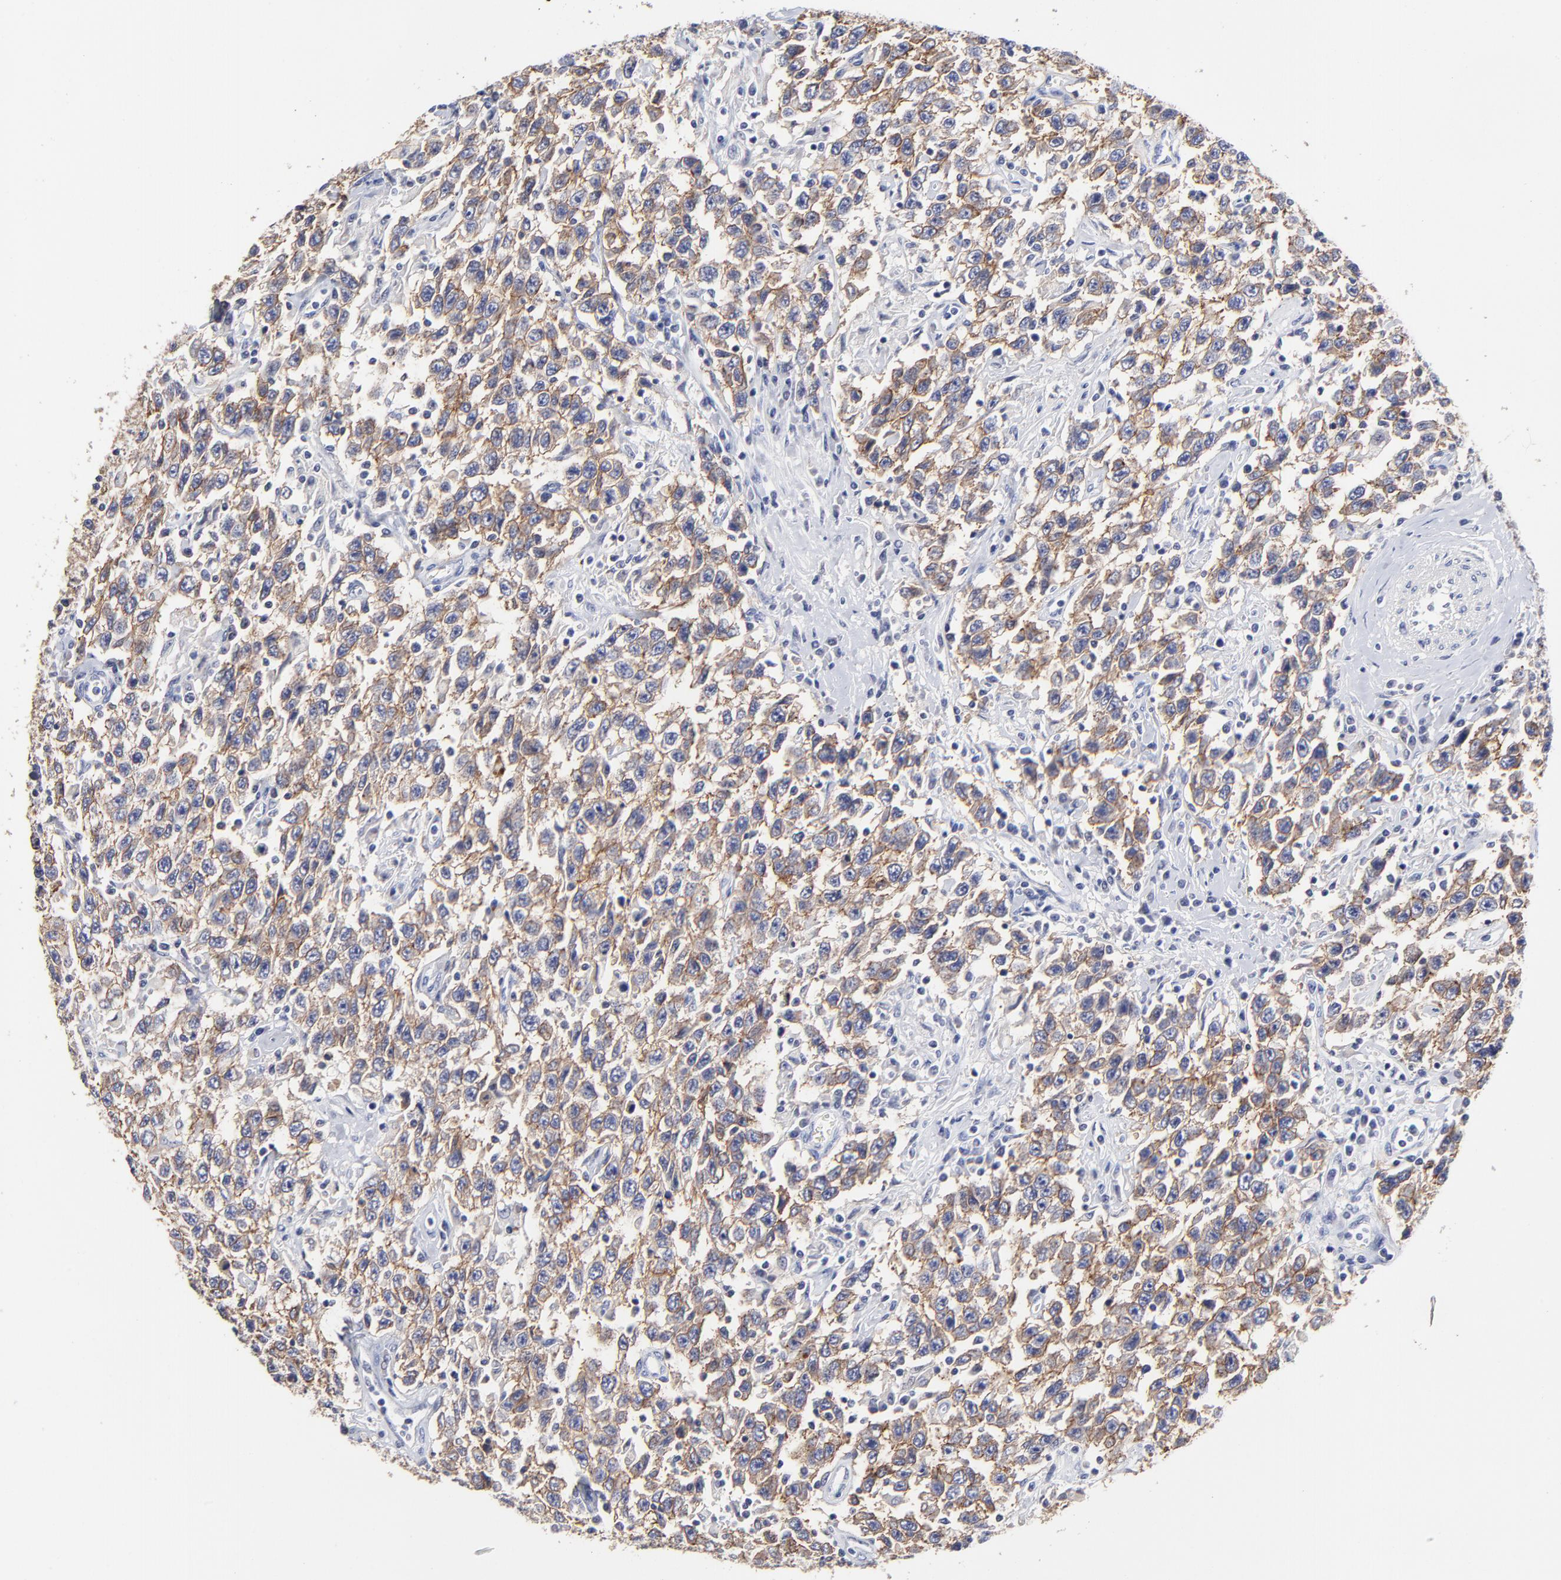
{"staining": {"intensity": "weak", "quantity": "25%-75%", "location": "cytoplasmic/membranous"}, "tissue": "testis cancer", "cell_type": "Tumor cells", "image_type": "cancer", "snomed": [{"axis": "morphology", "description": "Seminoma, NOS"}, {"axis": "topography", "description": "Testis"}], "caption": "Human testis seminoma stained for a protein (brown) demonstrates weak cytoplasmic/membranous positive positivity in approximately 25%-75% of tumor cells.", "gene": "CXADR", "patient": {"sex": "male", "age": 41}}